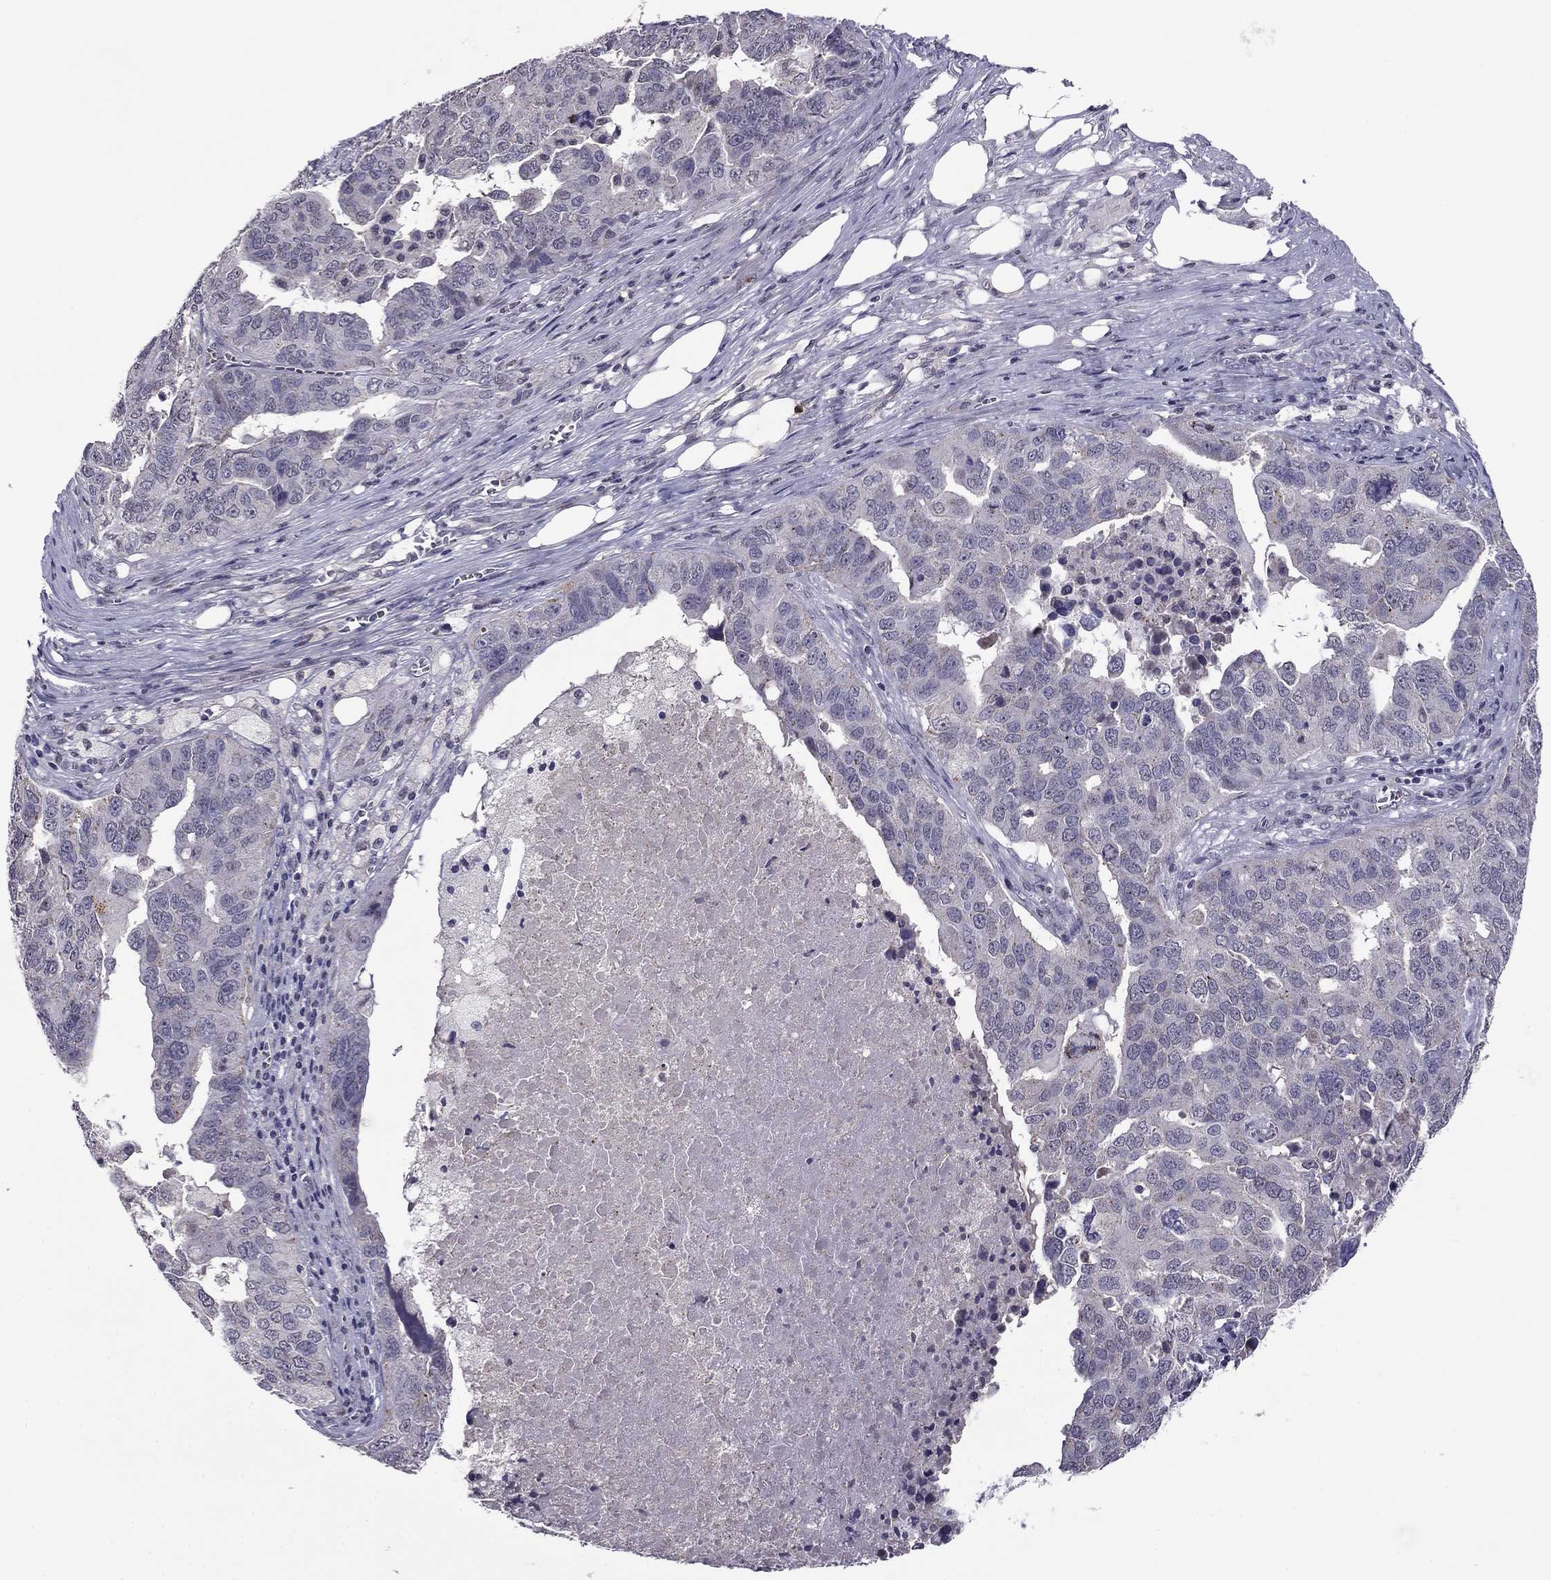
{"staining": {"intensity": "negative", "quantity": "none", "location": "none"}, "tissue": "ovarian cancer", "cell_type": "Tumor cells", "image_type": "cancer", "snomed": [{"axis": "morphology", "description": "Carcinoma, endometroid"}, {"axis": "topography", "description": "Soft tissue"}, {"axis": "topography", "description": "Ovary"}], "caption": "An image of ovarian cancer stained for a protein shows no brown staining in tumor cells.", "gene": "HCN1", "patient": {"sex": "female", "age": 52}}